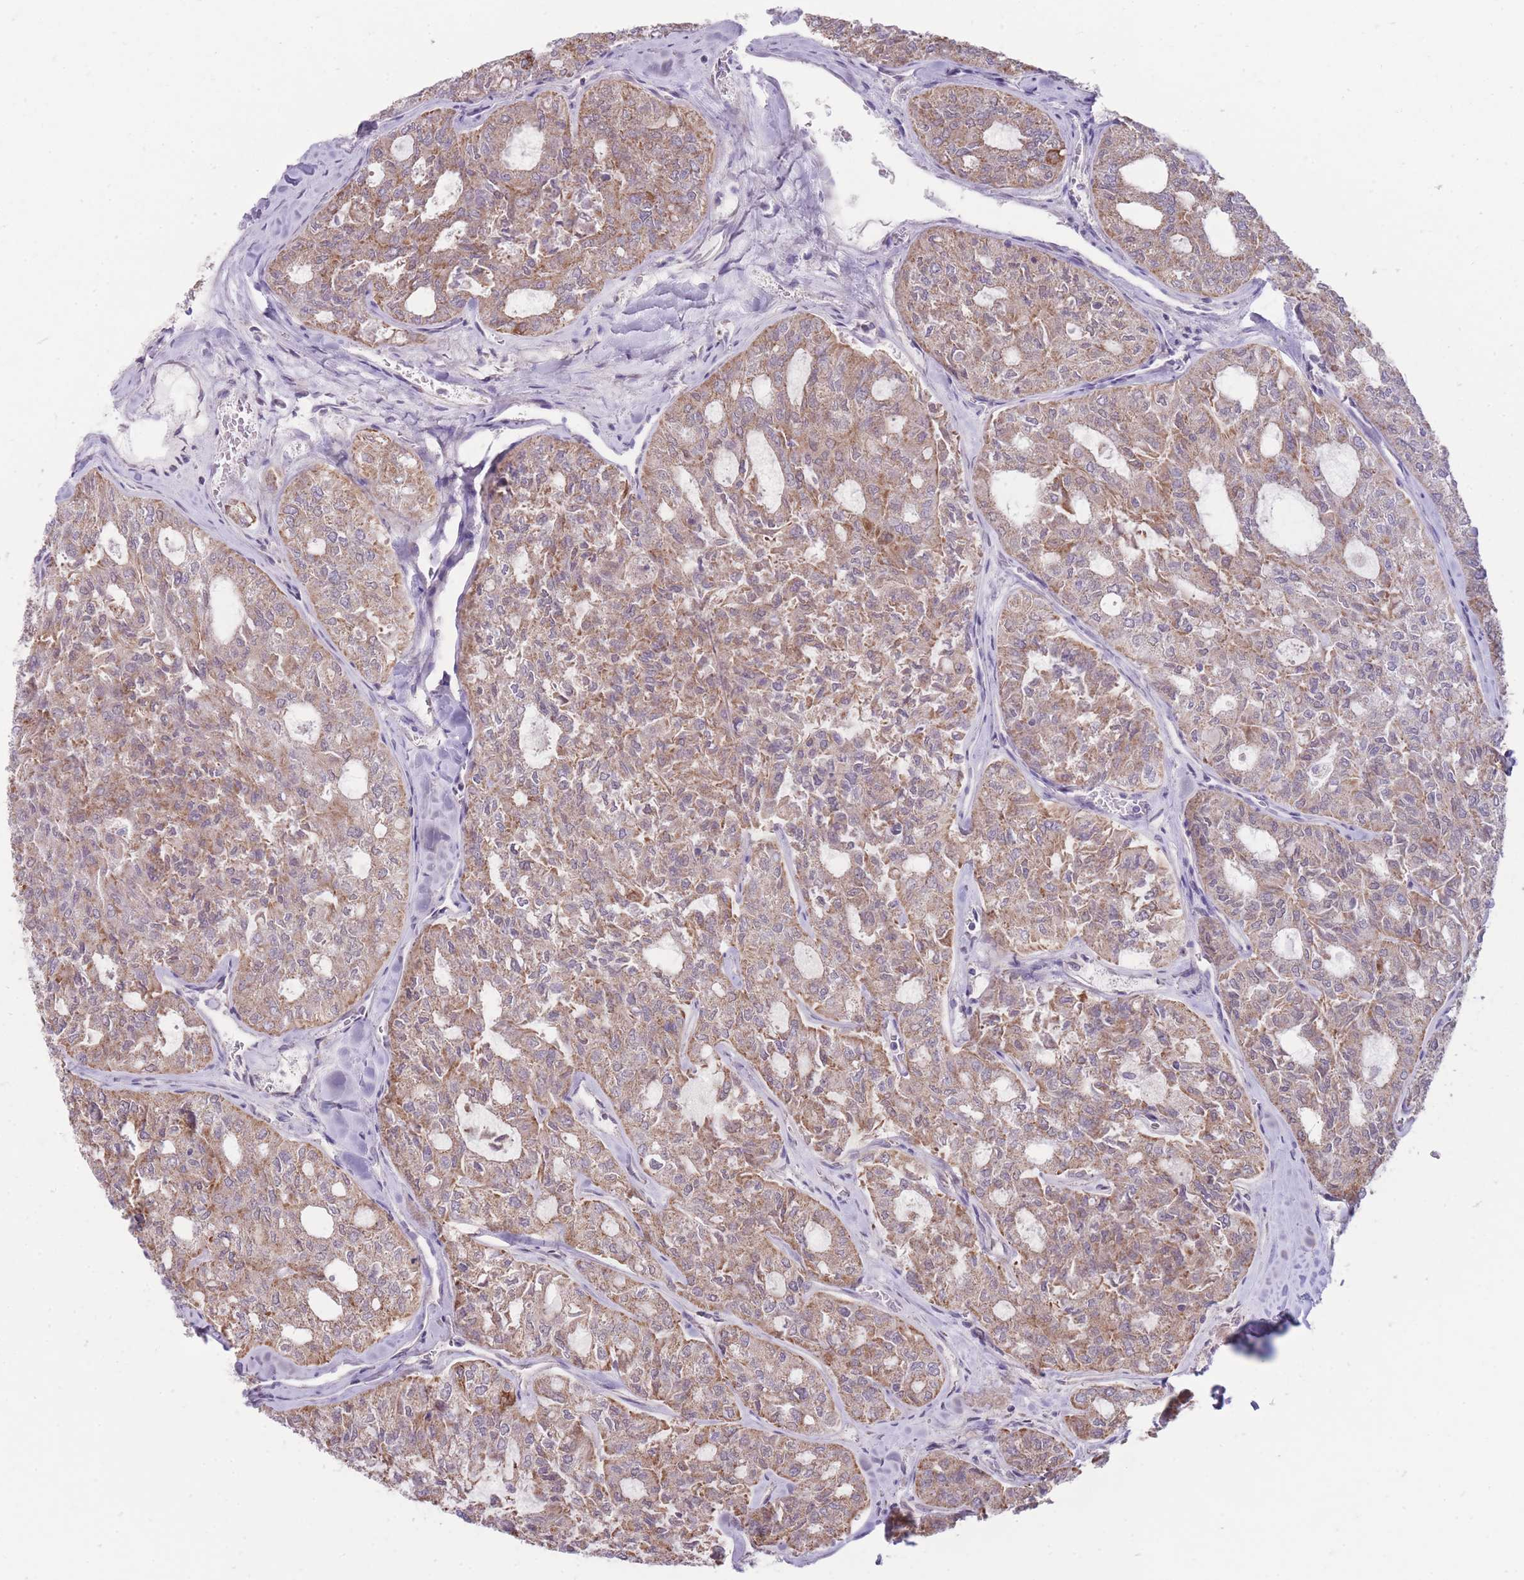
{"staining": {"intensity": "moderate", "quantity": "25%-75%", "location": "cytoplasmic/membranous"}, "tissue": "thyroid cancer", "cell_type": "Tumor cells", "image_type": "cancer", "snomed": [{"axis": "morphology", "description": "Follicular adenoma carcinoma, NOS"}, {"axis": "topography", "description": "Thyroid gland"}], "caption": "Protein analysis of thyroid cancer tissue displays moderate cytoplasmic/membranous positivity in about 25%-75% of tumor cells. (Brightfield microscopy of DAB IHC at high magnification).", "gene": "NELL1", "patient": {"sex": "male", "age": 75}}